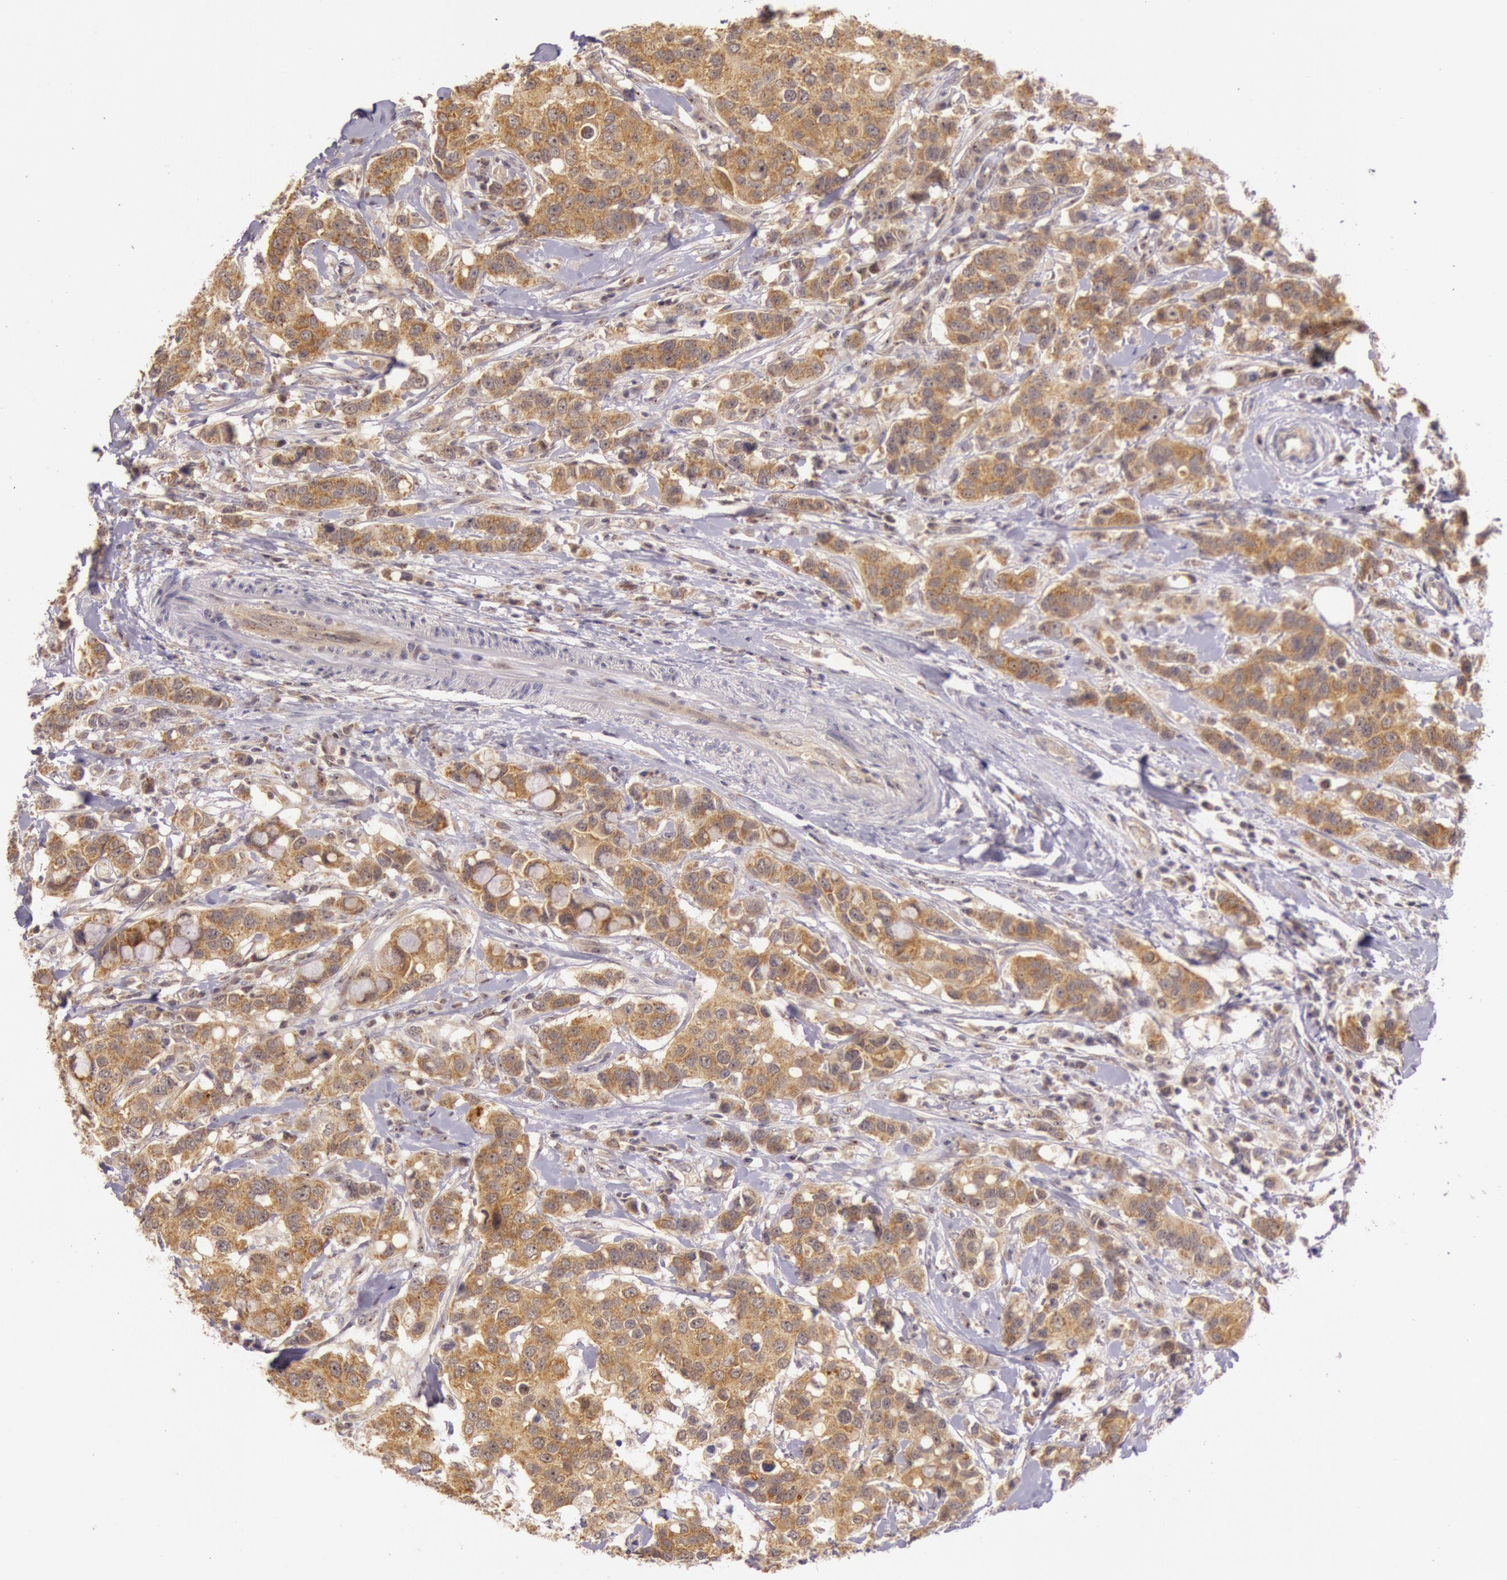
{"staining": {"intensity": "moderate", "quantity": ">75%", "location": "cytoplasmic/membranous"}, "tissue": "breast cancer", "cell_type": "Tumor cells", "image_type": "cancer", "snomed": [{"axis": "morphology", "description": "Duct carcinoma"}, {"axis": "topography", "description": "Breast"}], "caption": "A medium amount of moderate cytoplasmic/membranous staining is appreciated in about >75% of tumor cells in breast cancer tissue.", "gene": "CDK16", "patient": {"sex": "female", "age": 27}}